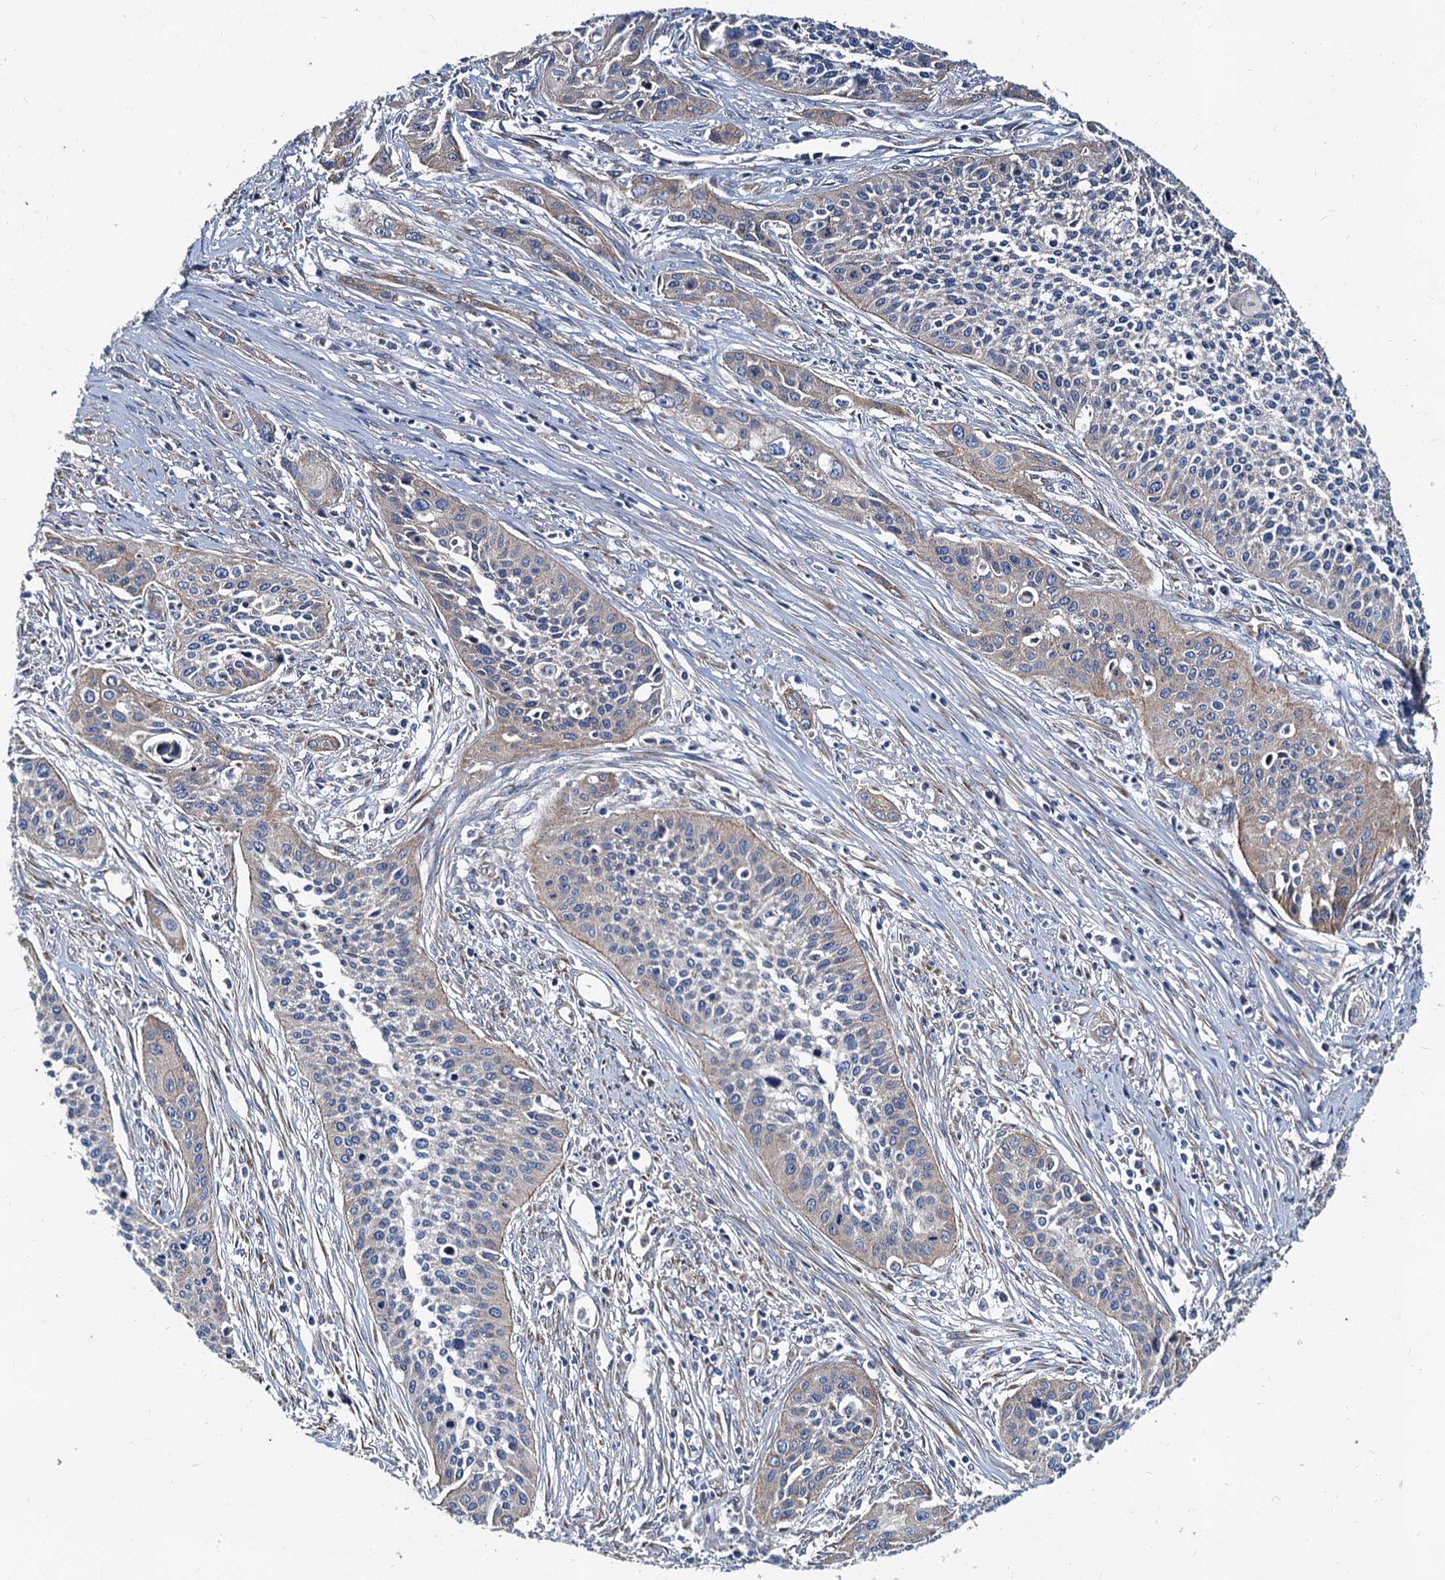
{"staining": {"intensity": "weak", "quantity": "25%-75%", "location": "cytoplasmic/membranous"}, "tissue": "cervical cancer", "cell_type": "Tumor cells", "image_type": "cancer", "snomed": [{"axis": "morphology", "description": "Squamous cell carcinoma, NOS"}, {"axis": "topography", "description": "Cervix"}], "caption": "Squamous cell carcinoma (cervical) tissue reveals weak cytoplasmic/membranous positivity in approximately 25%-75% of tumor cells The staining was performed using DAB to visualize the protein expression in brown, while the nuclei were stained in blue with hematoxylin (Magnification: 20x).", "gene": "NGRN", "patient": {"sex": "female", "age": 34}}